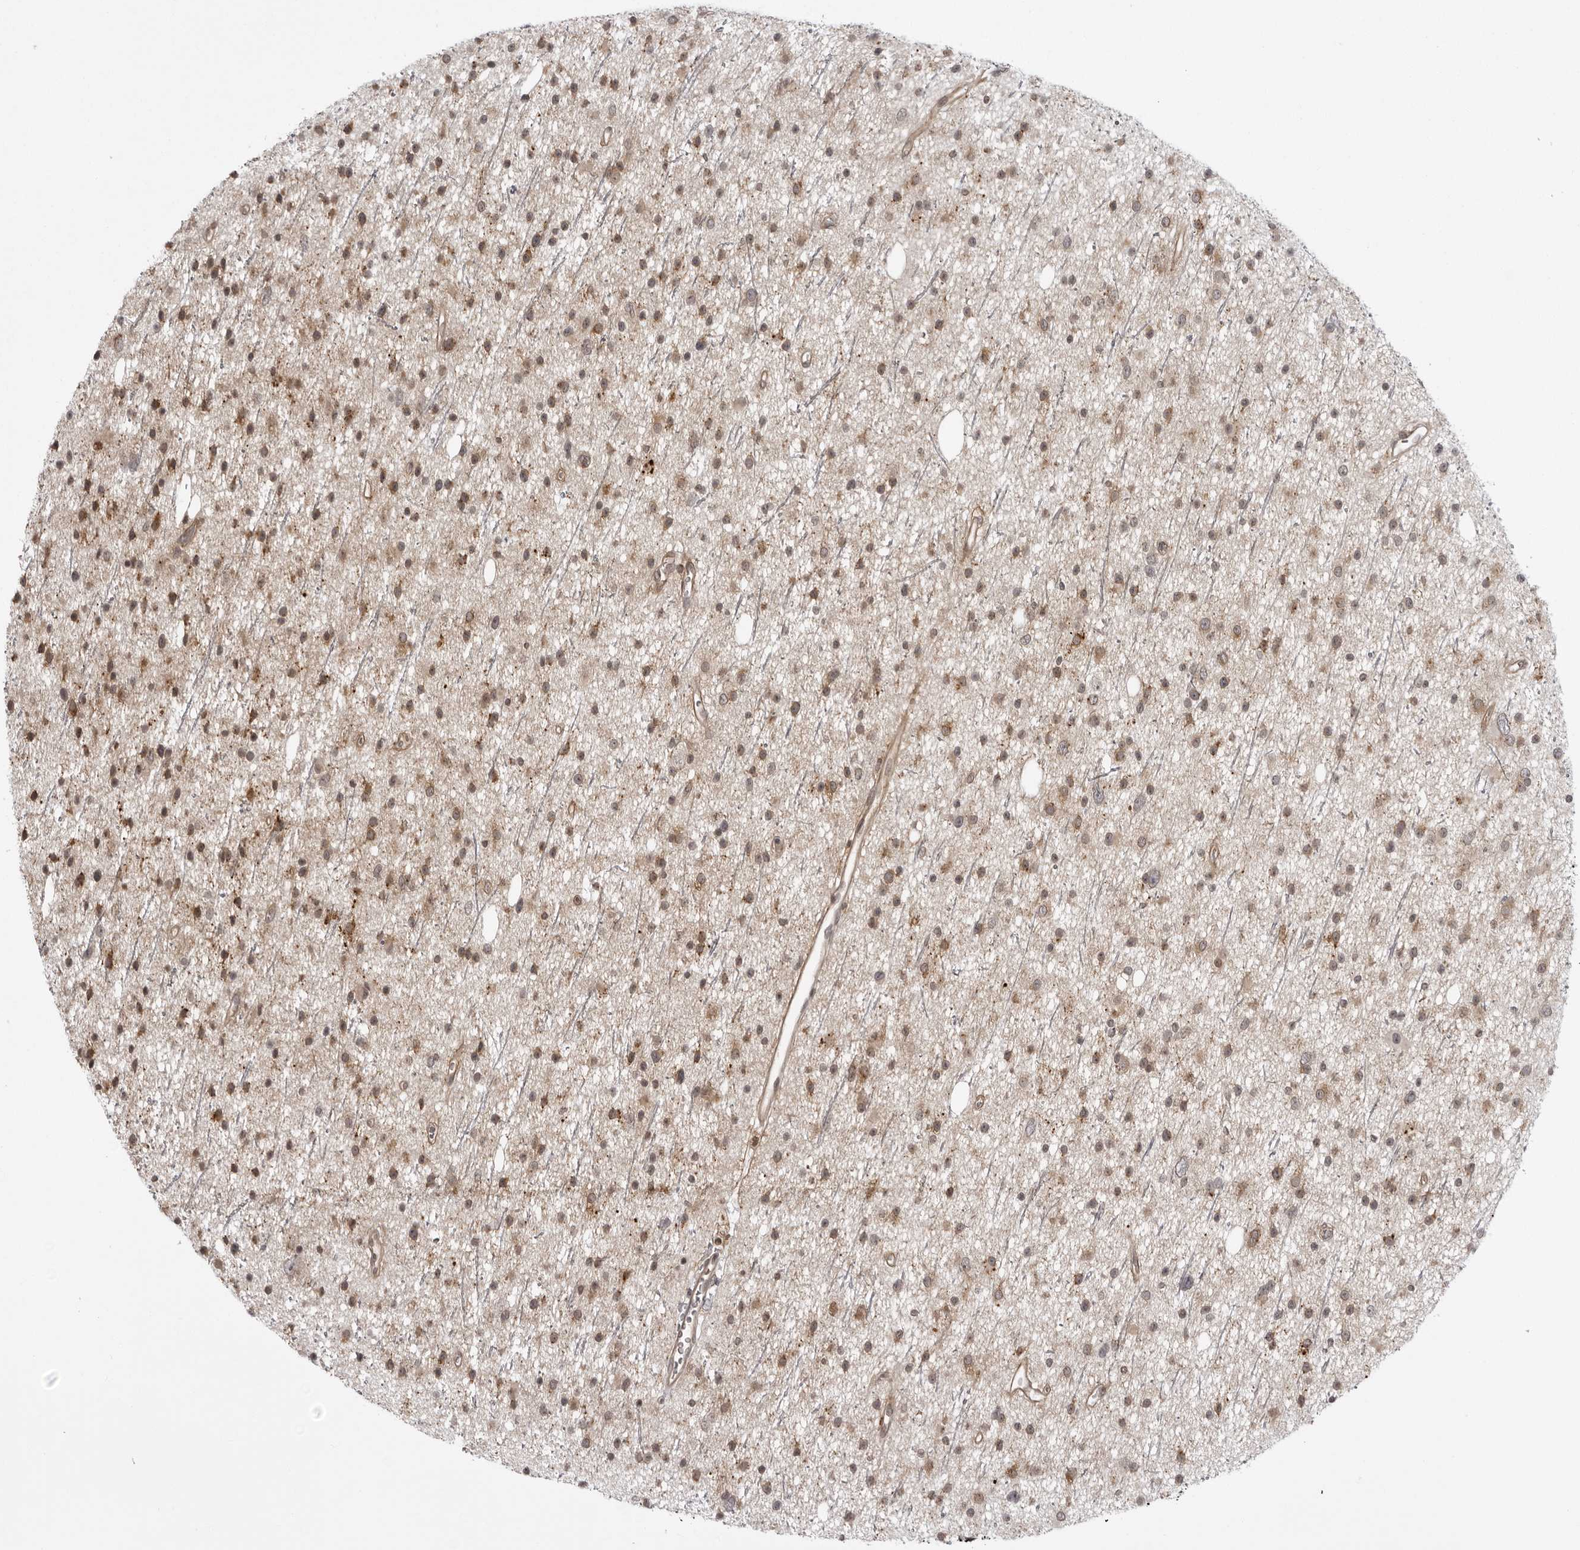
{"staining": {"intensity": "weak", "quantity": "25%-75%", "location": "cytoplasmic/membranous,nuclear"}, "tissue": "glioma", "cell_type": "Tumor cells", "image_type": "cancer", "snomed": [{"axis": "morphology", "description": "Glioma, malignant, Low grade"}, {"axis": "topography", "description": "Cerebral cortex"}], "caption": "Immunohistochemical staining of glioma shows weak cytoplasmic/membranous and nuclear protein staining in approximately 25%-75% of tumor cells.", "gene": "USP43", "patient": {"sex": "female", "age": 39}}